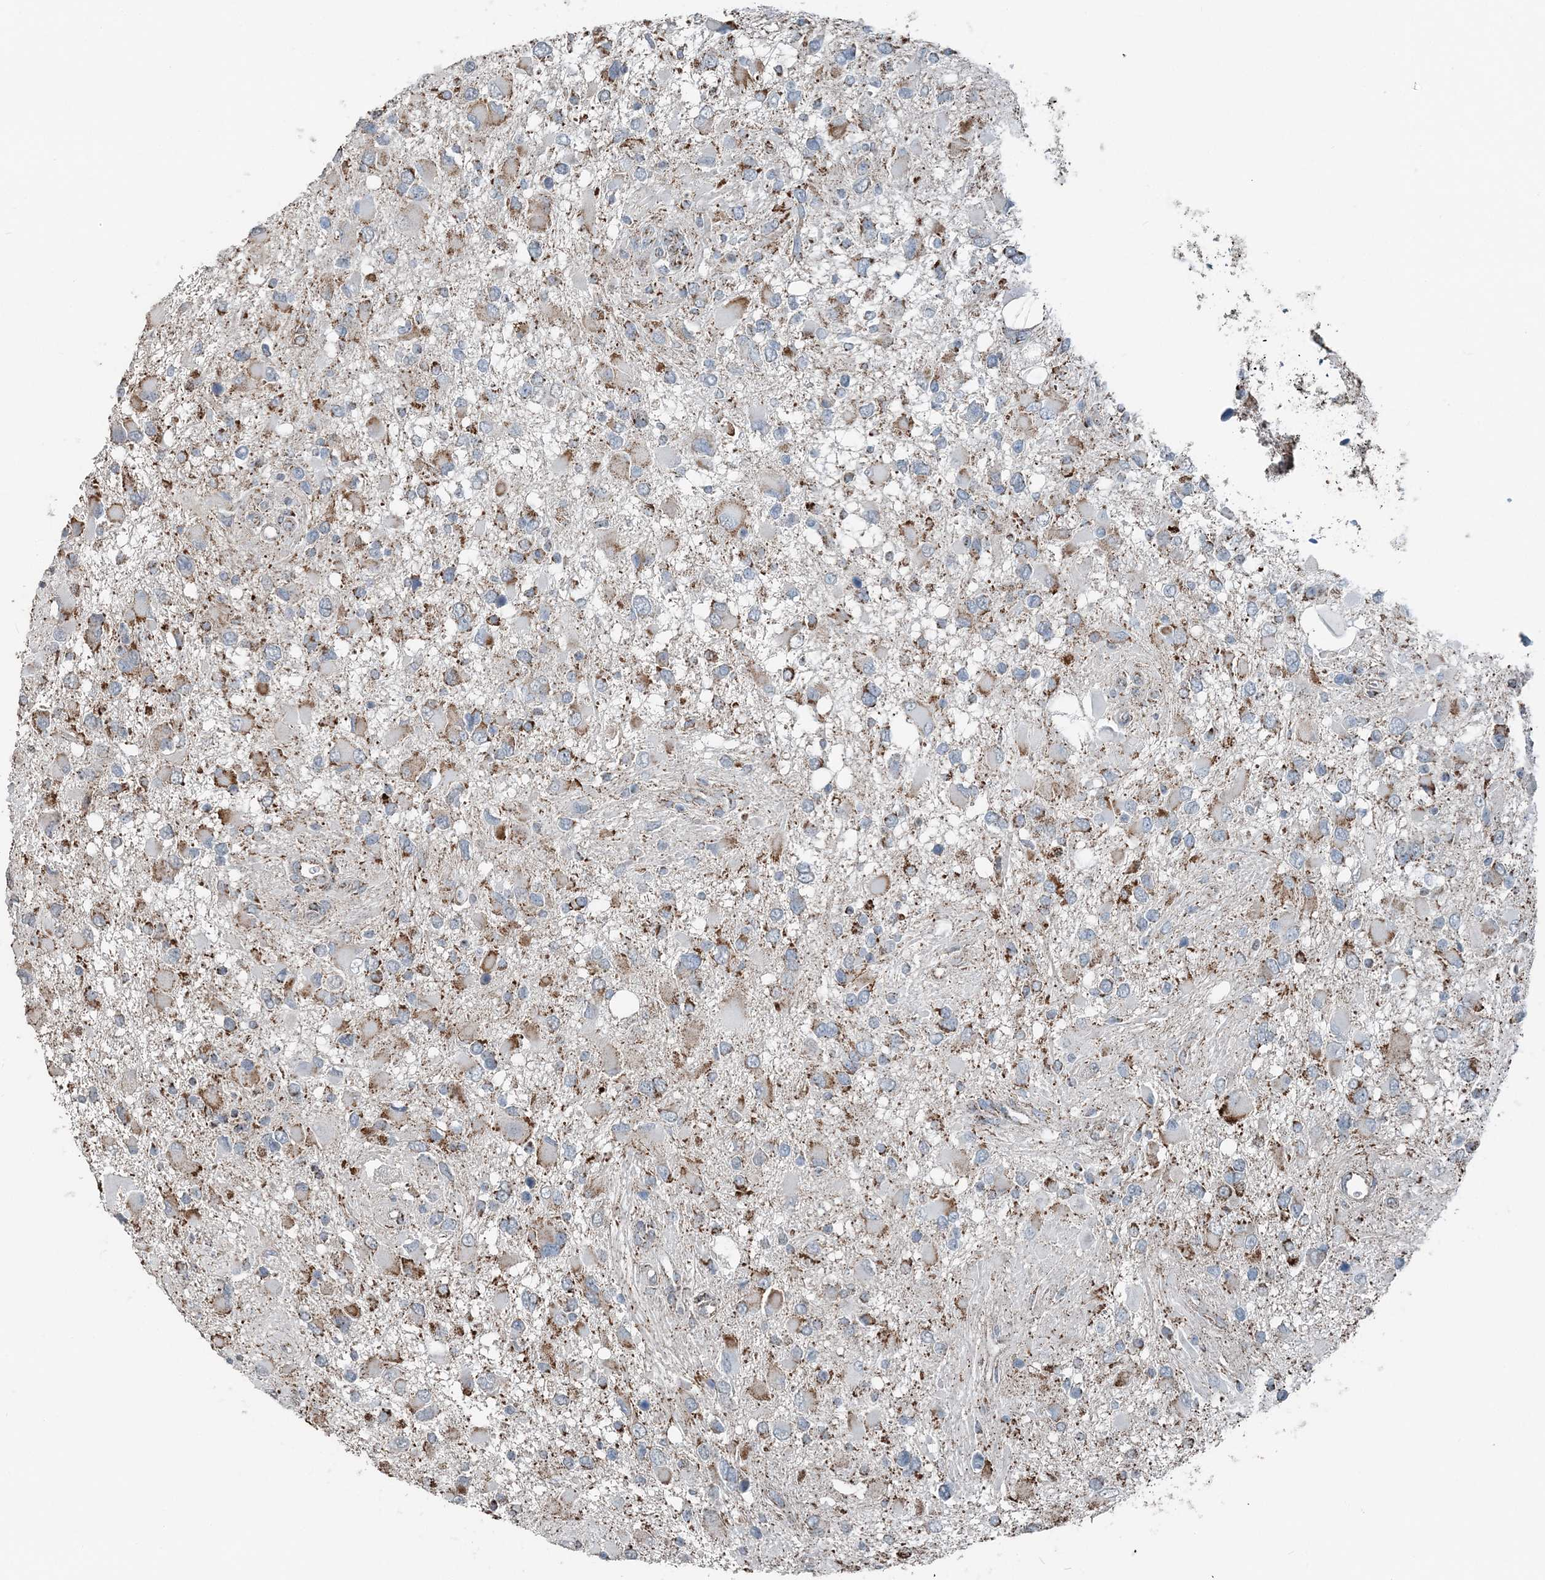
{"staining": {"intensity": "moderate", "quantity": "25%-75%", "location": "cytoplasmic/membranous"}, "tissue": "glioma", "cell_type": "Tumor cells", "image_type": "cancer", "snomed": [{"axis": "morphology", "description": "Glioma, malignant, High grade"}, {"axis": "topography", "description": "Brain"}], "caption": "A medium amount of moderate cytoplasmic/membranous positivity is seen in approximately 25%-75% of tumor cells in glioma tissue.", "gene": "SUCLG1", "patient": {"sex": "male", "age": 53}}